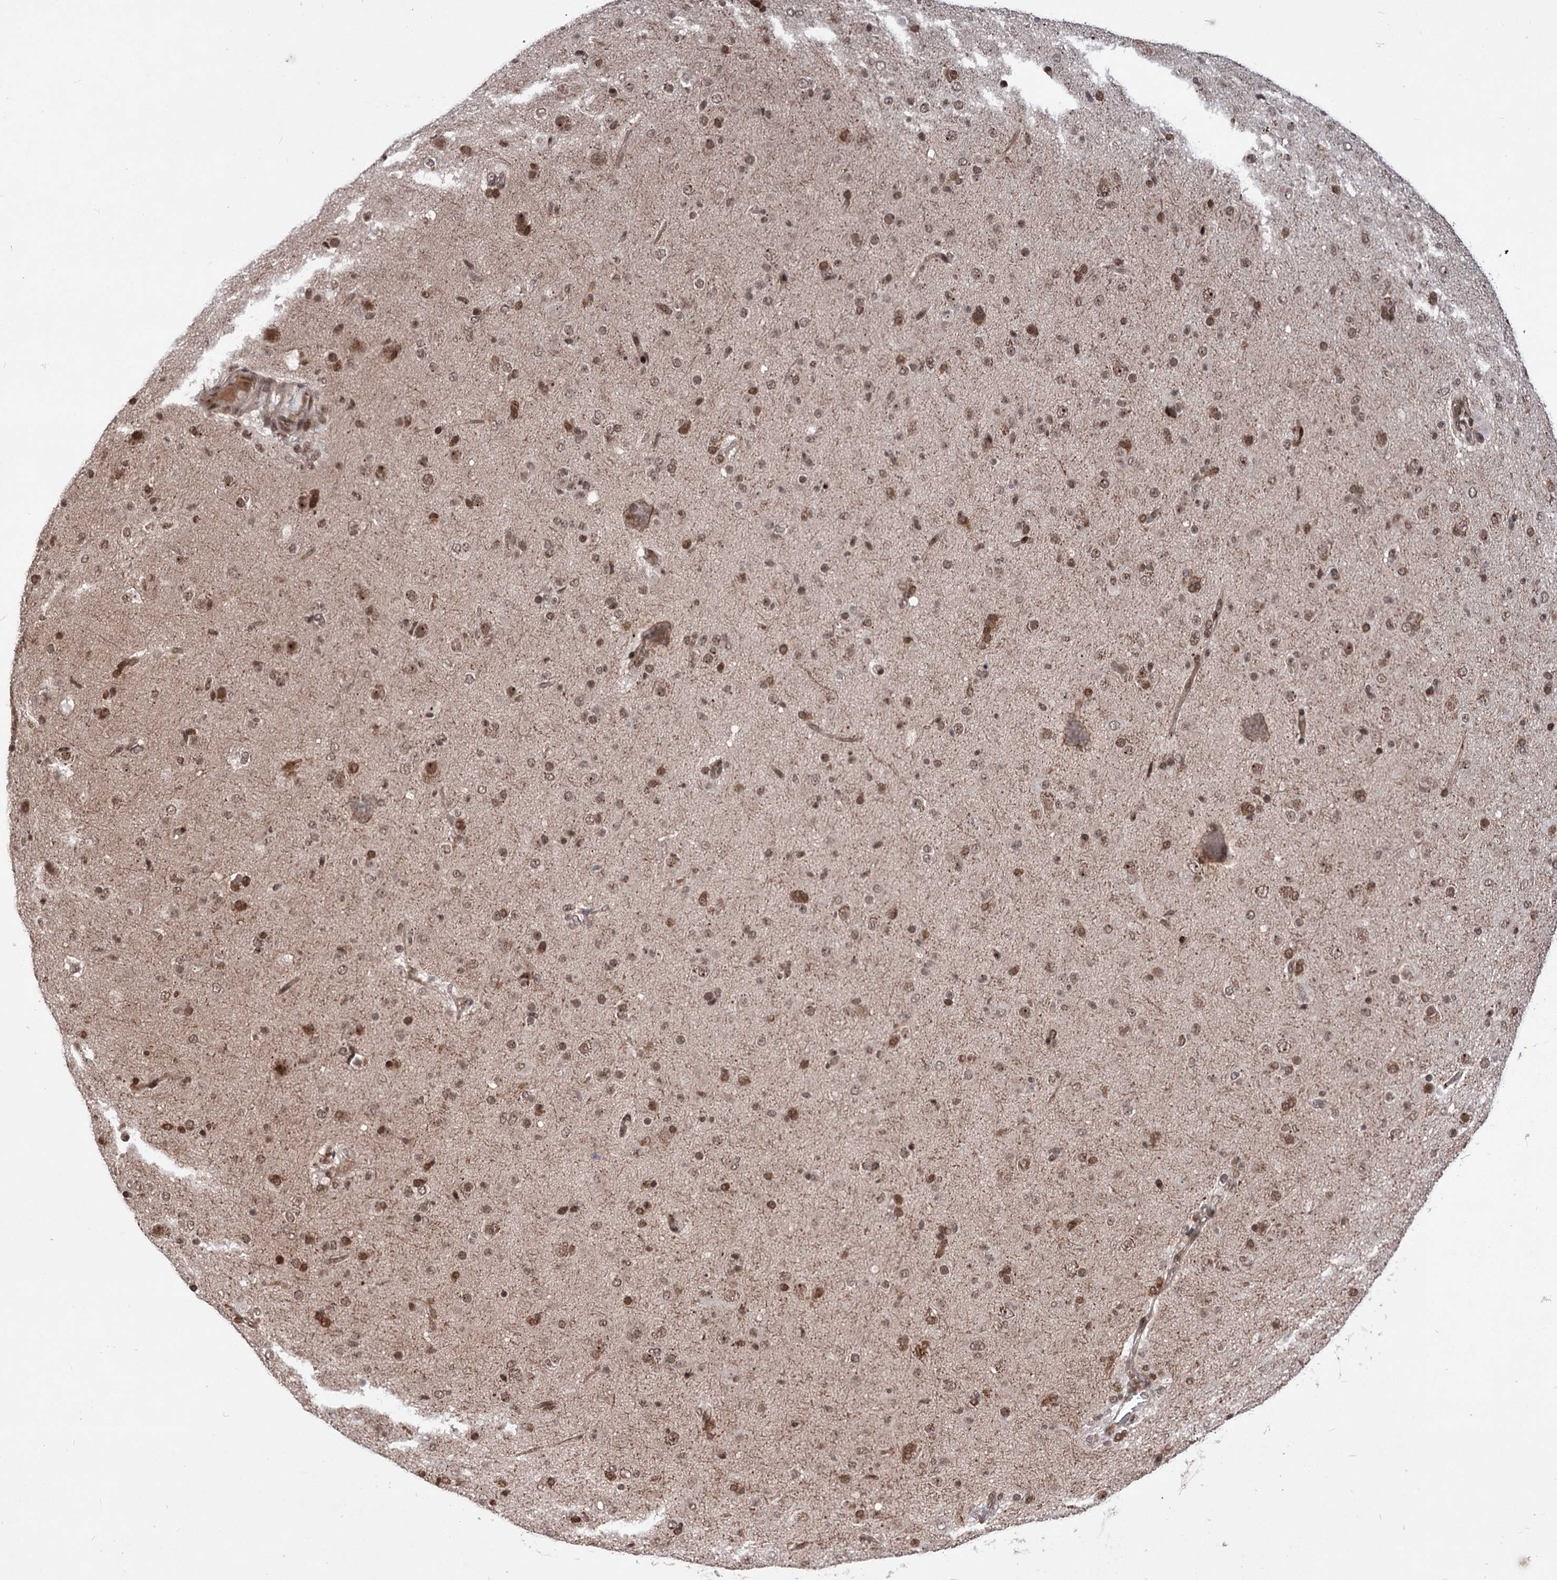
{"staining": {"intensity": "moderate", "quantity": ">75%", "location": "nuclear"}, "tissue": "glioma", "cell_type": "Tumor cells", "image_type": "cancer", "snomed": [{"axis": "morphology", "description": "Glioma, malignant, Low grade"}, {"axis": "topography", "description": "Brain"}], "caption": "Immunohistochemical staining of human malignant low-grade glioma shows medium levels of moderate nuclear protein expression in about >75% of tumor cells.", "gene": "MAML1", "patient": {"sex": "male", "age": 65}}